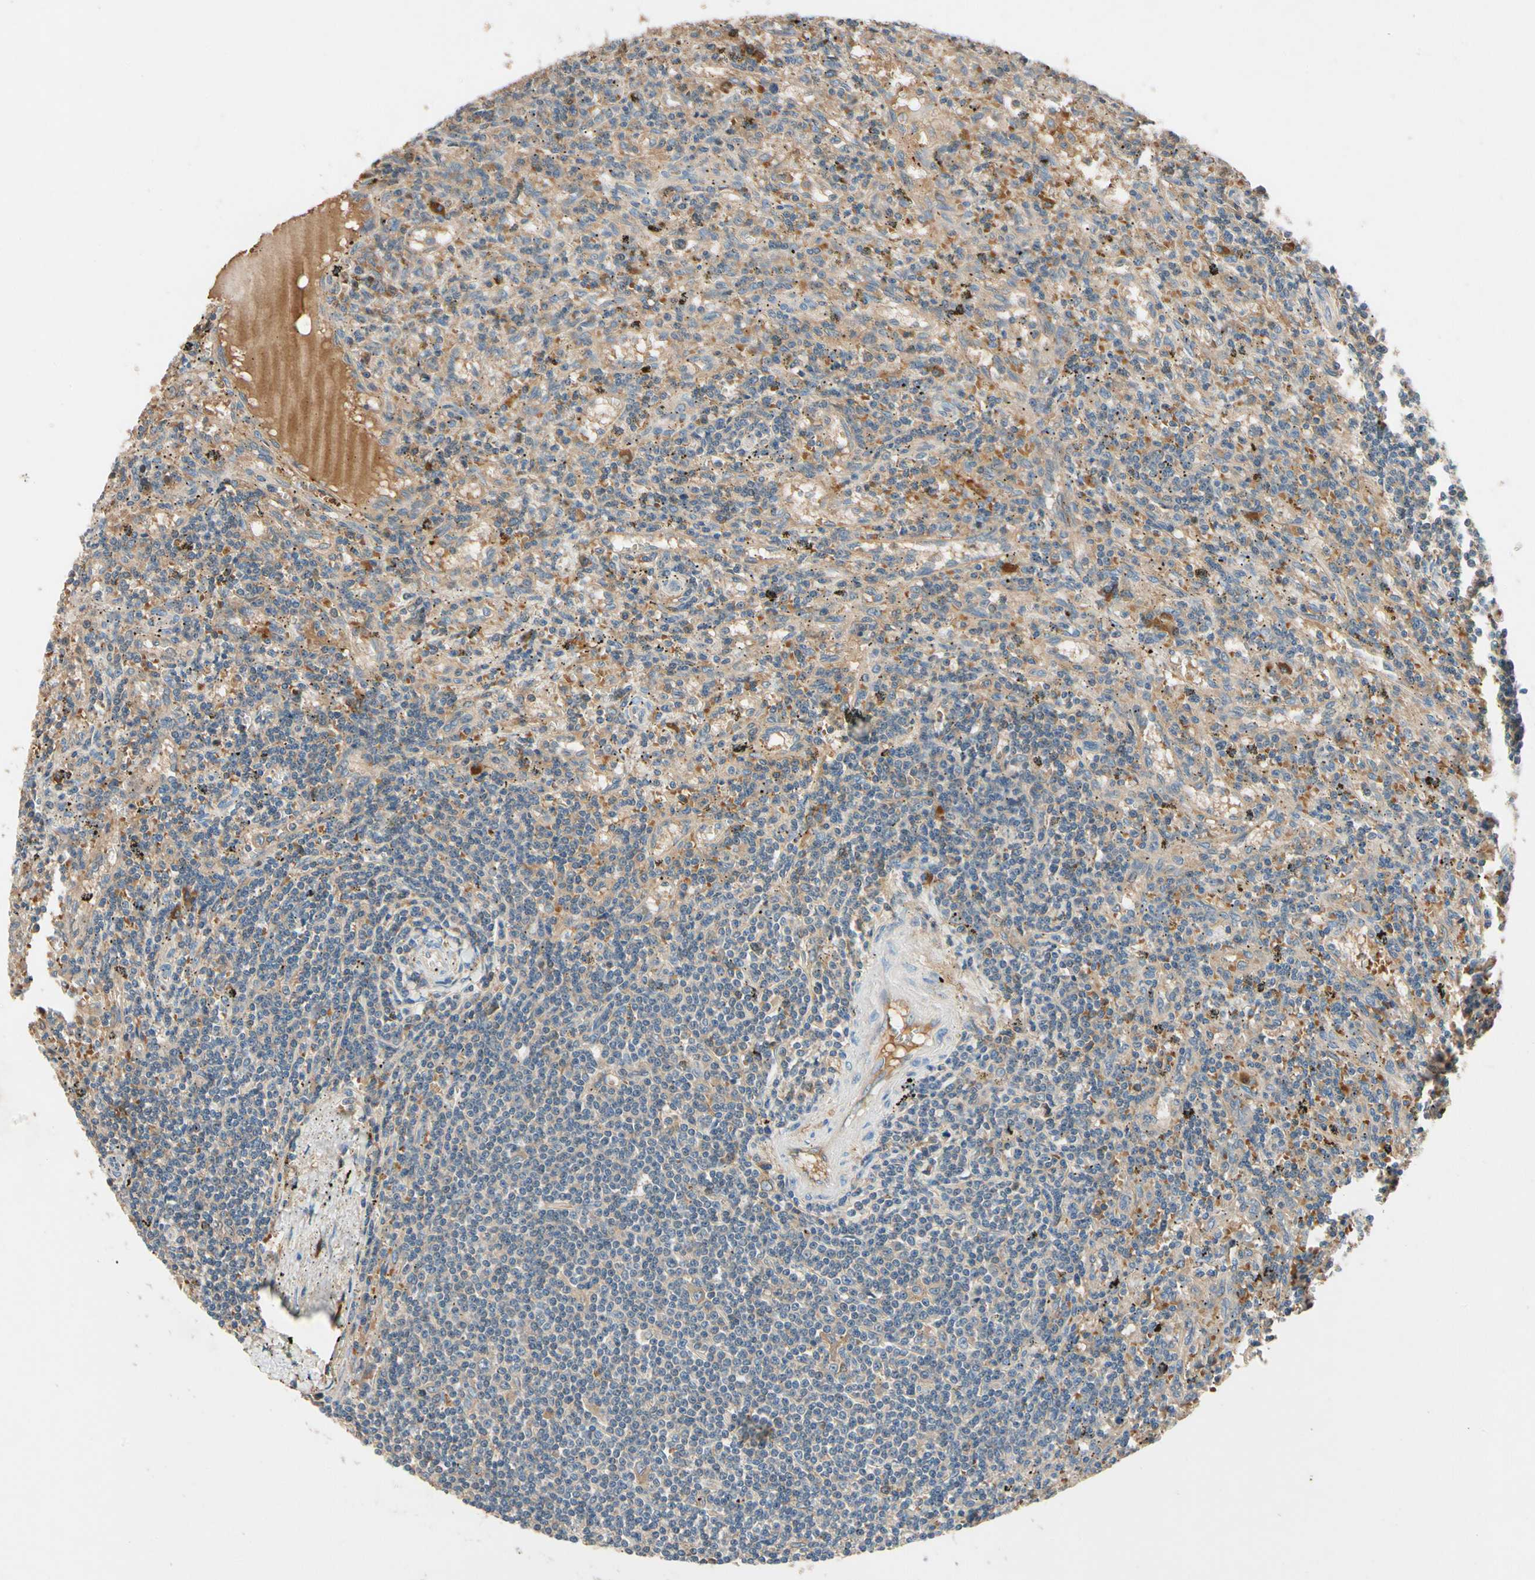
{"staining": {"intensity": "moderate", "quantity": ">75%", "location": "cytoplasmic/membranous"}, "tissue": "lymphoma", "cell_type": "Tumor cells", "image_type": "cancer", "snomed": [{"axis": "morphology", "description": "Malignant lymphoma, non-Hodgkin's type, Low grade"}, {"axis": "topography", "description": "Spleen"}], "caption": "Protein staining demonstrates moderate cytoplasmic/membranous positivity in approximately >75% of tumor cells in malignant lymphoma, non-Hodgkin's type (low-grade). The protein is stained brown, and the nuclei are stained in blue (DAB (3,3'-diaminobenzidine) IHC with brightfield microscopy, high magnification).", "gene": "IL1RL1", "patient": {"sex": "male", "age": 76}}